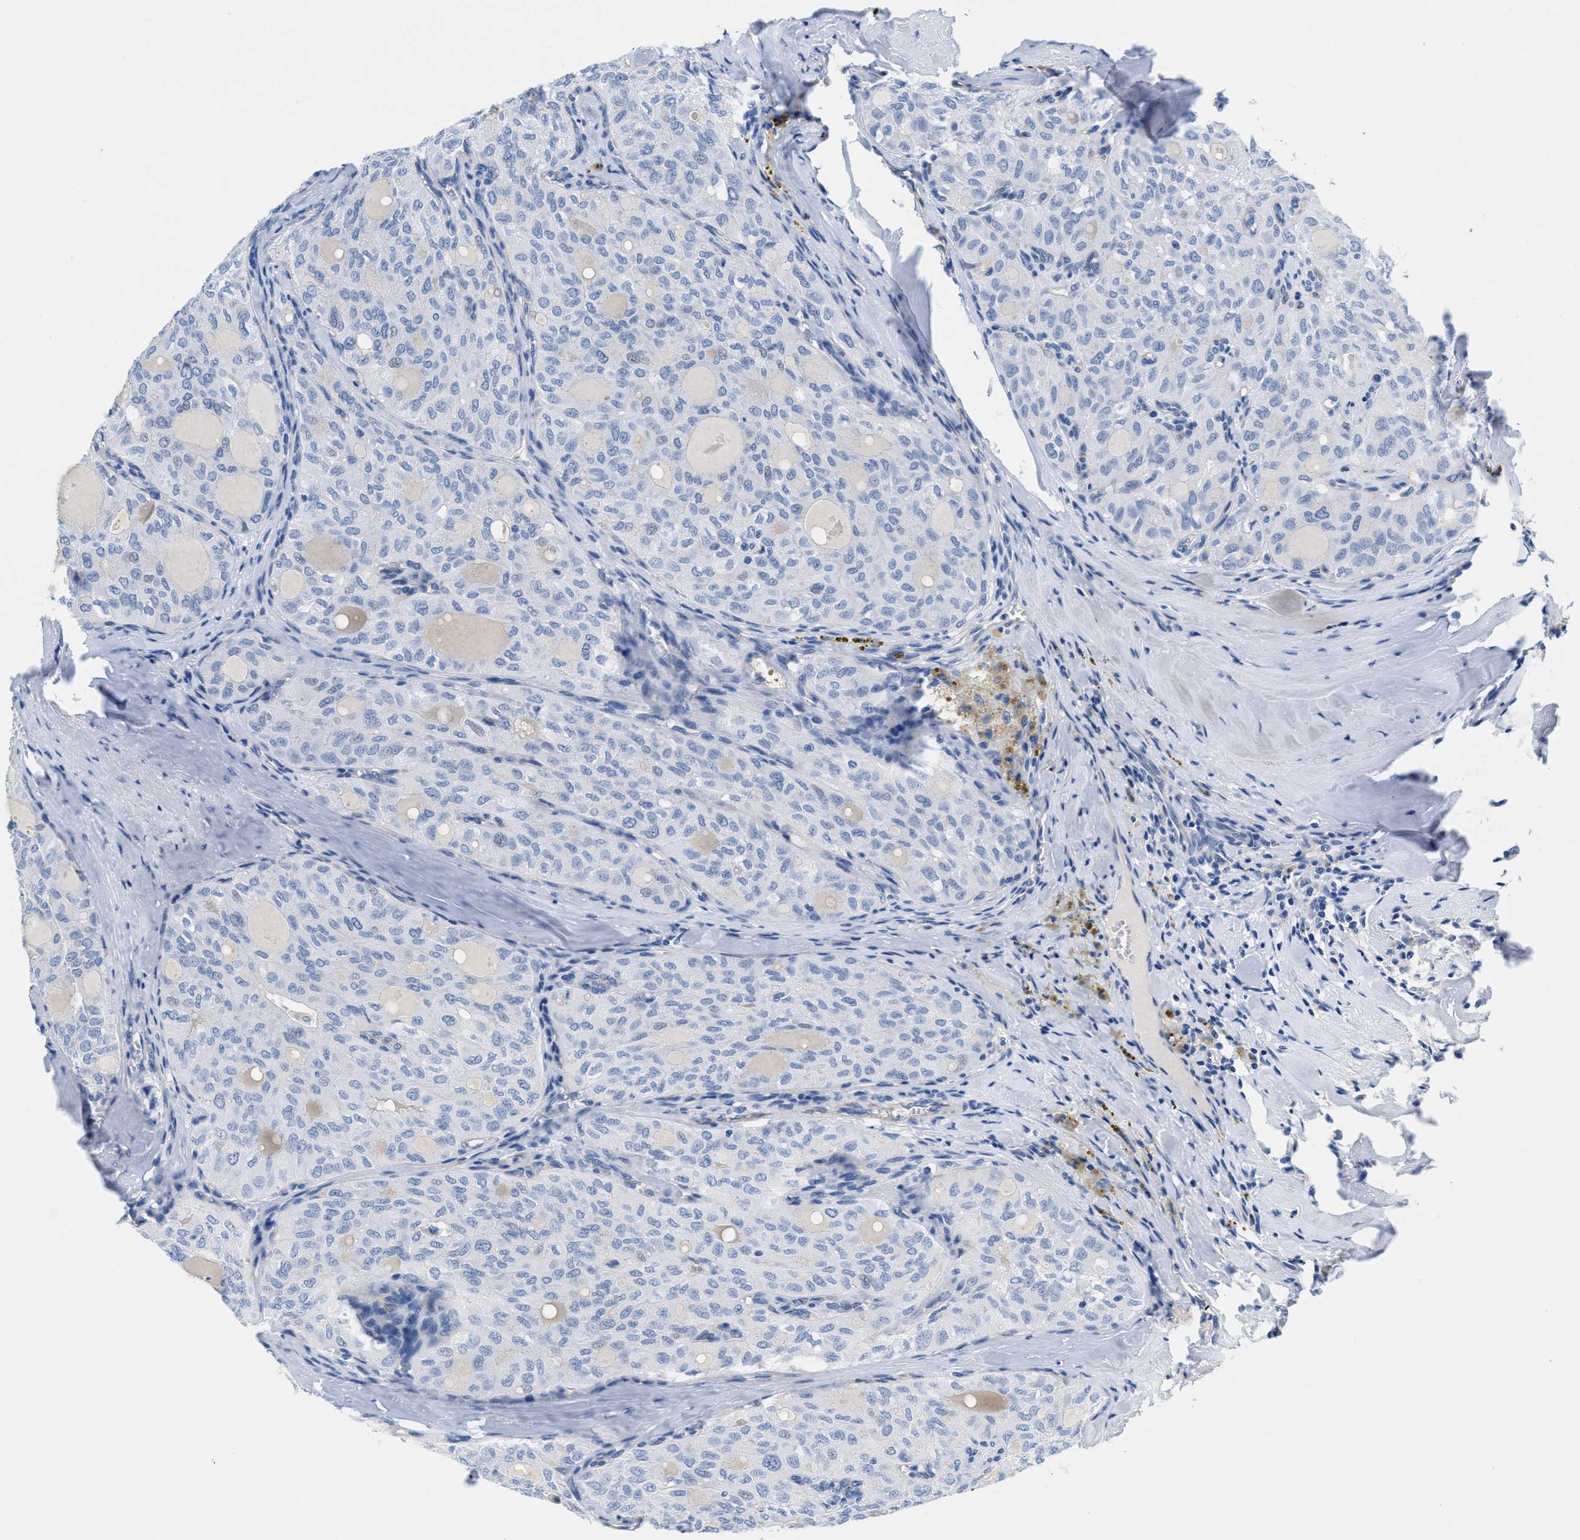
{"staining": {"intensity": "negative", "quantity": "none", "location": "none"}, "tissue": "thyroid cancer", "cell_type": "Tumor cells", "image_type": "cancer", "snomed": [{"axis": "morphology", "description": "Follicular adenoma carcinoma, NOS"}, {"axis": "topography", "description": "Thyroid gland"}], "caption": "This is a micrograph of immunohistochemistry (IHC) staining of follicular adenoma carcinoma (thyroid), which shows no expression in tumor cells. (Stains: DAB immunohistochemistry (IHC) with hematoxylin counter stain, Microscopy: brightfield microscopy at high magnification).", "gene": "SLFN13", "patient": {"sex": "male", "age": 75}}